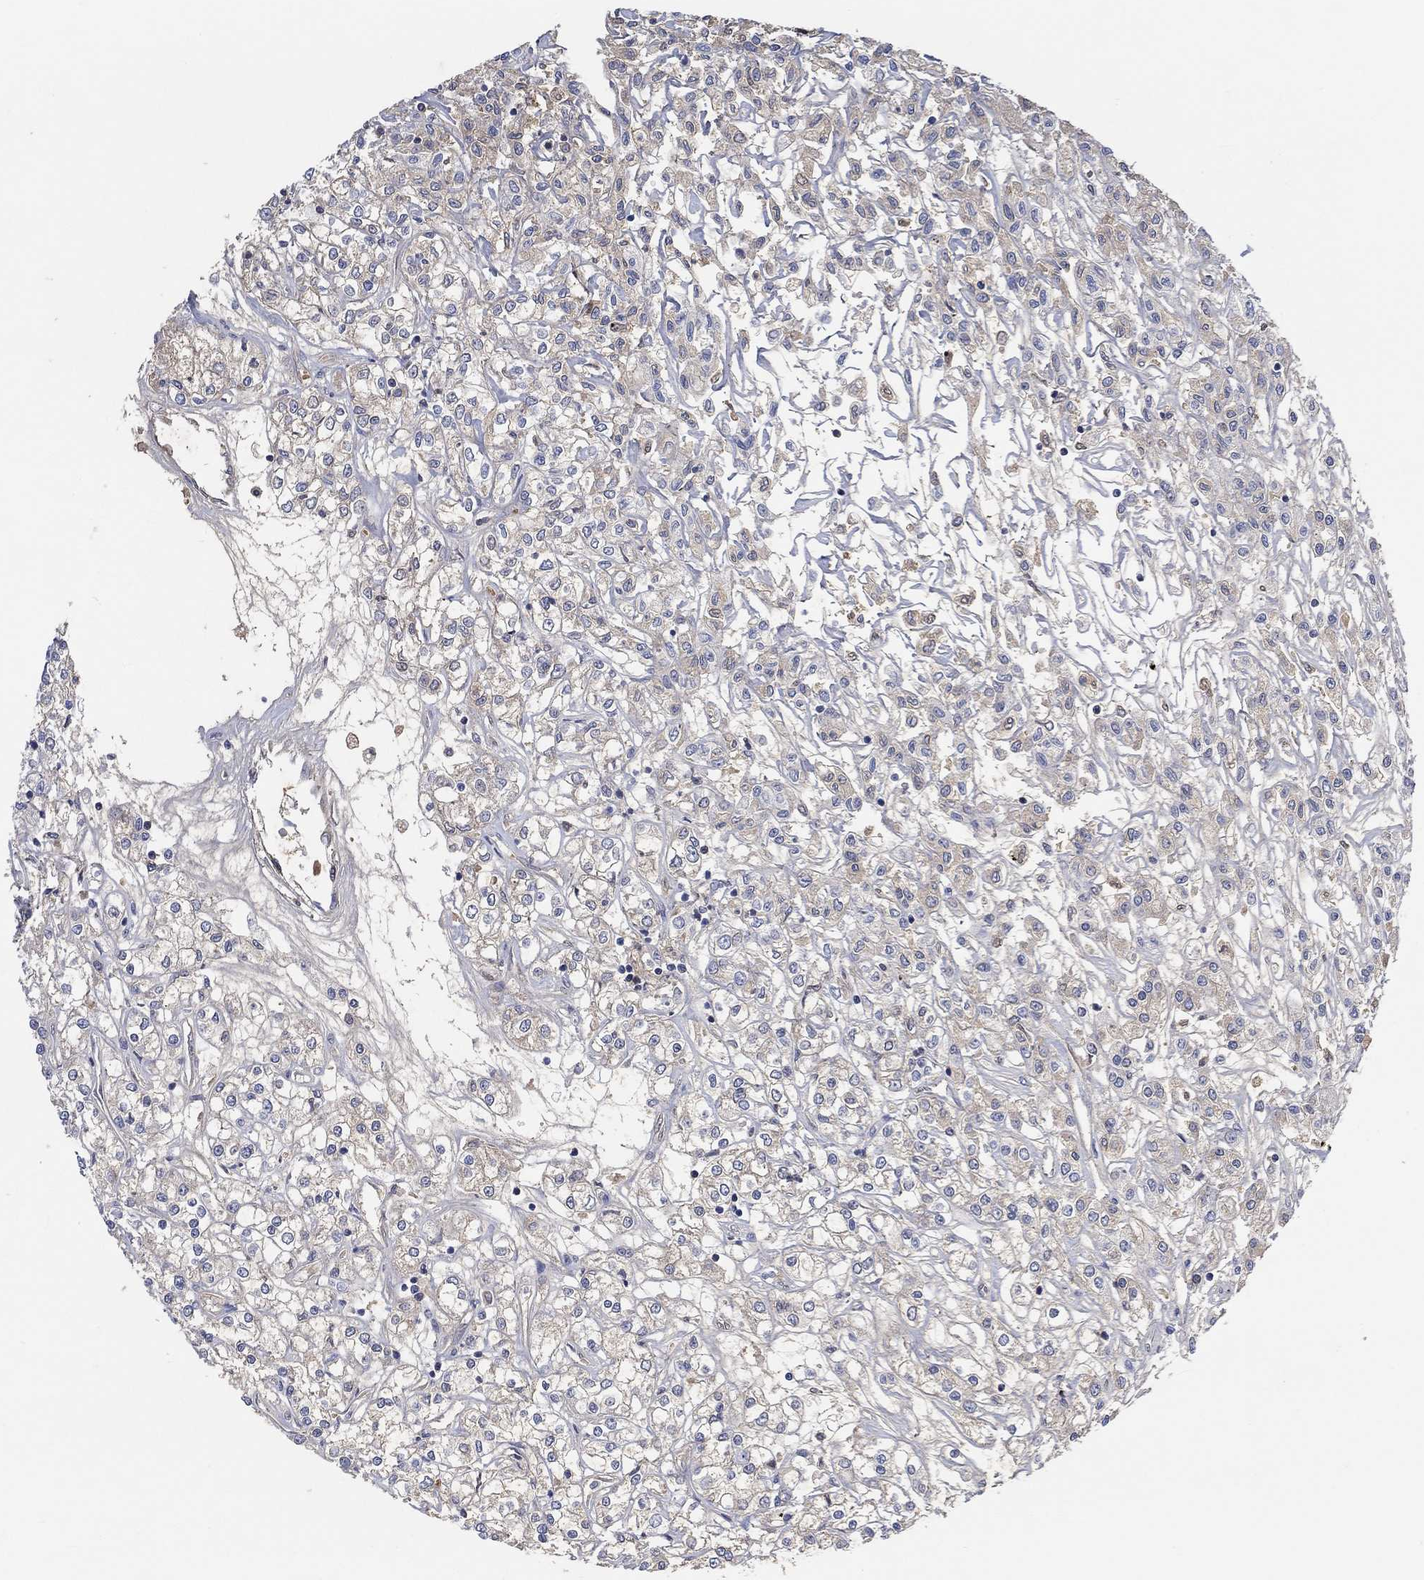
{"staining": {"intensity": "weak", "quantity": "<25%", "location": "cytoplasmic/membranous"}, "tissue": "renal cancer", "cell_type": "Tumor cells", "image_type": "cancer", "snomed": [{"axis": "morphology", "description": "Adenocarcinoma, NOS"}, {"axis": "topography", "description": "Kidney"}], "caption": "An IHC photomicrograph of adenocarcinoma (renal) is shown. There is no staining in tumor cells of adenocarcinoma (renal). The staining was performed using DAB to visualize the protein expression in brown, while the nuclei were stained in blue with hematoxylin (Magnification: 20x).", "gene": "MSTN", "patient": {"sex": "female", "age": 59}}